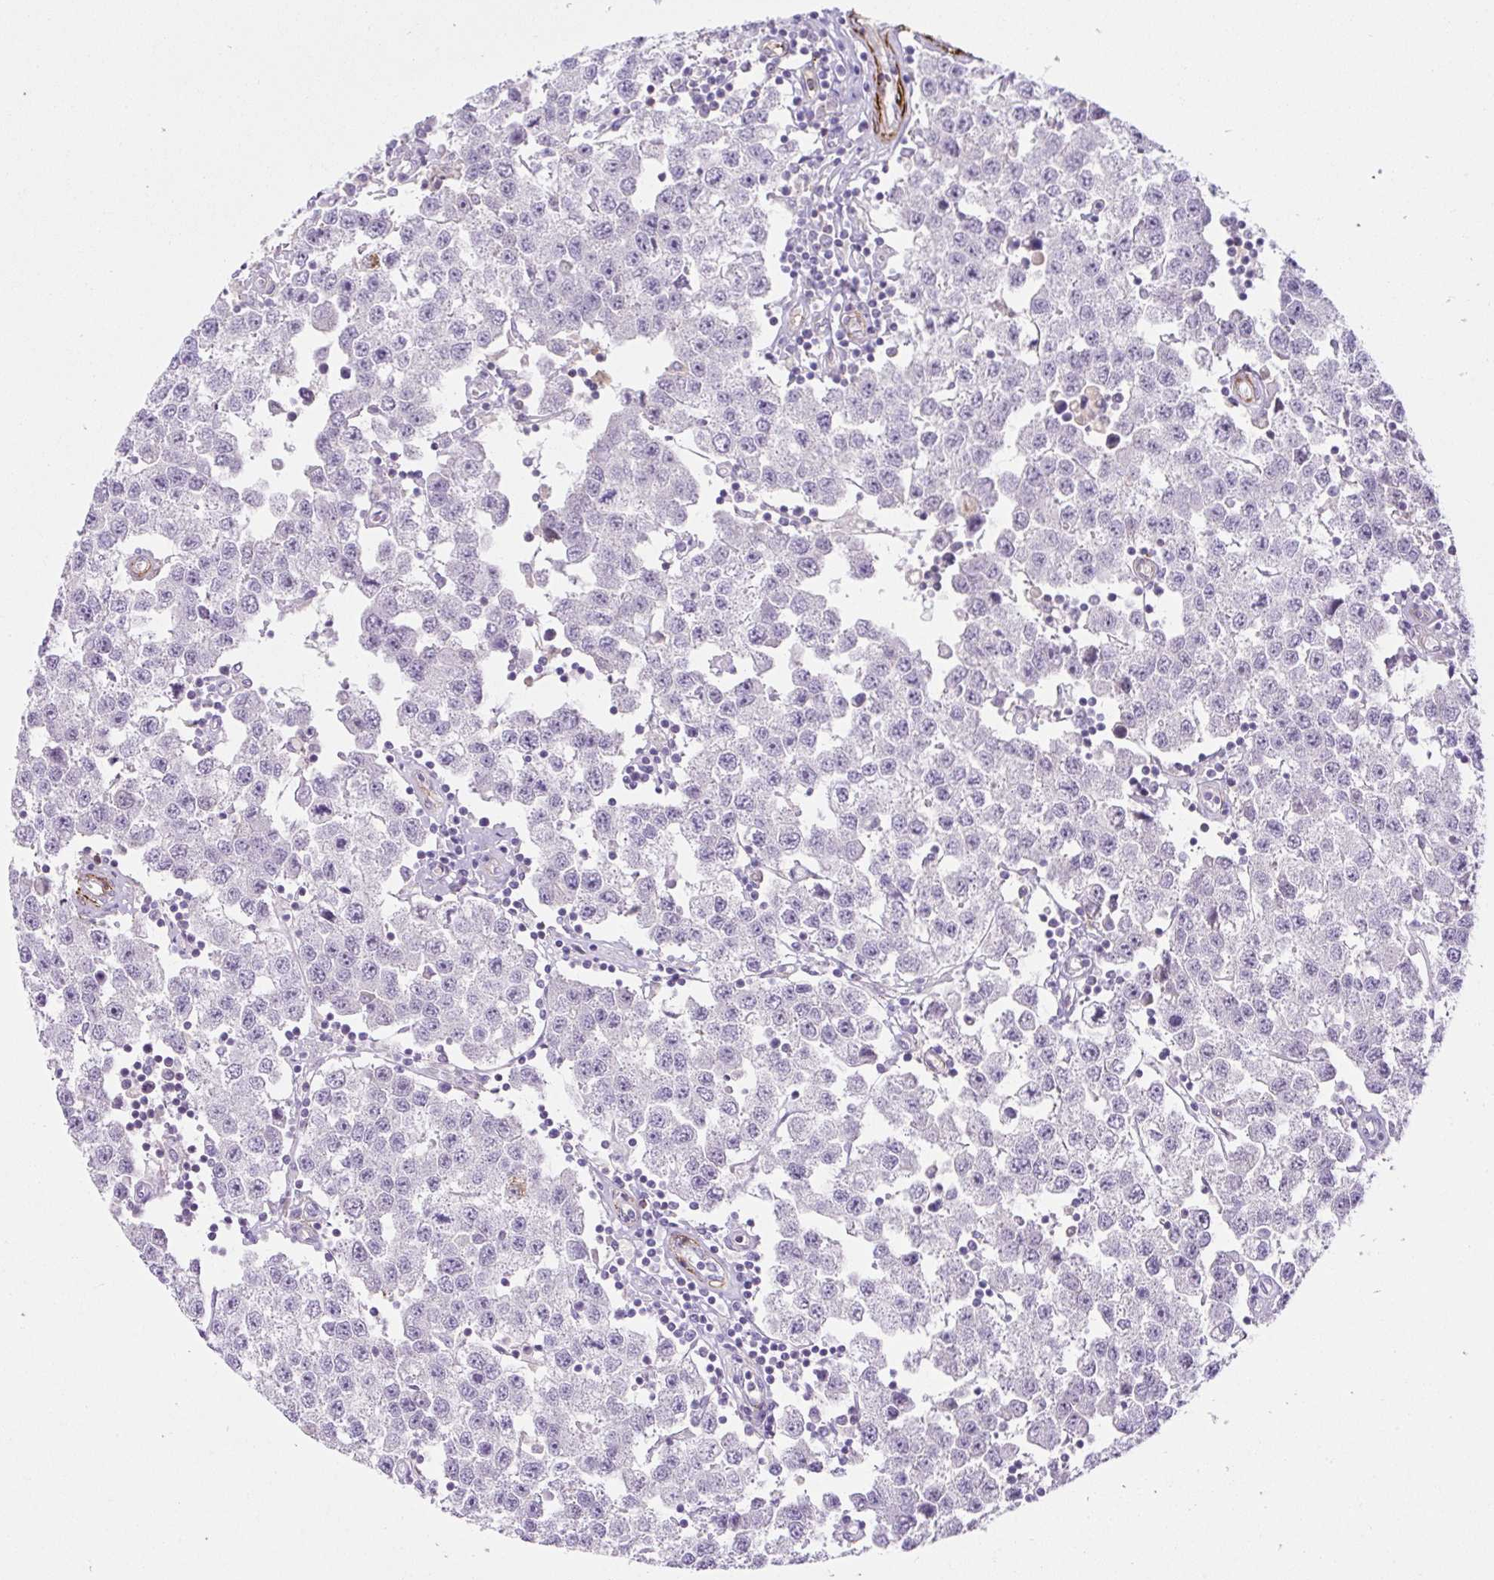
{"staining": {"intensity": "negative", "quantity": "none", "location": "none"}, "tissue": "testis cancer", "cell_type": "Tumor cells", "image_type": "cancer", "snomed": [{"axis": "morphology", "description": "Seminoma, NOS"}, {"axis": "topography", "description": "Testis"}], "caption": "This is an IHC image of seminoma (testis). There is no positivity in tumor cells.", "gene": "B3GALT5", "patient": {"sex": "male", "age": 34}}